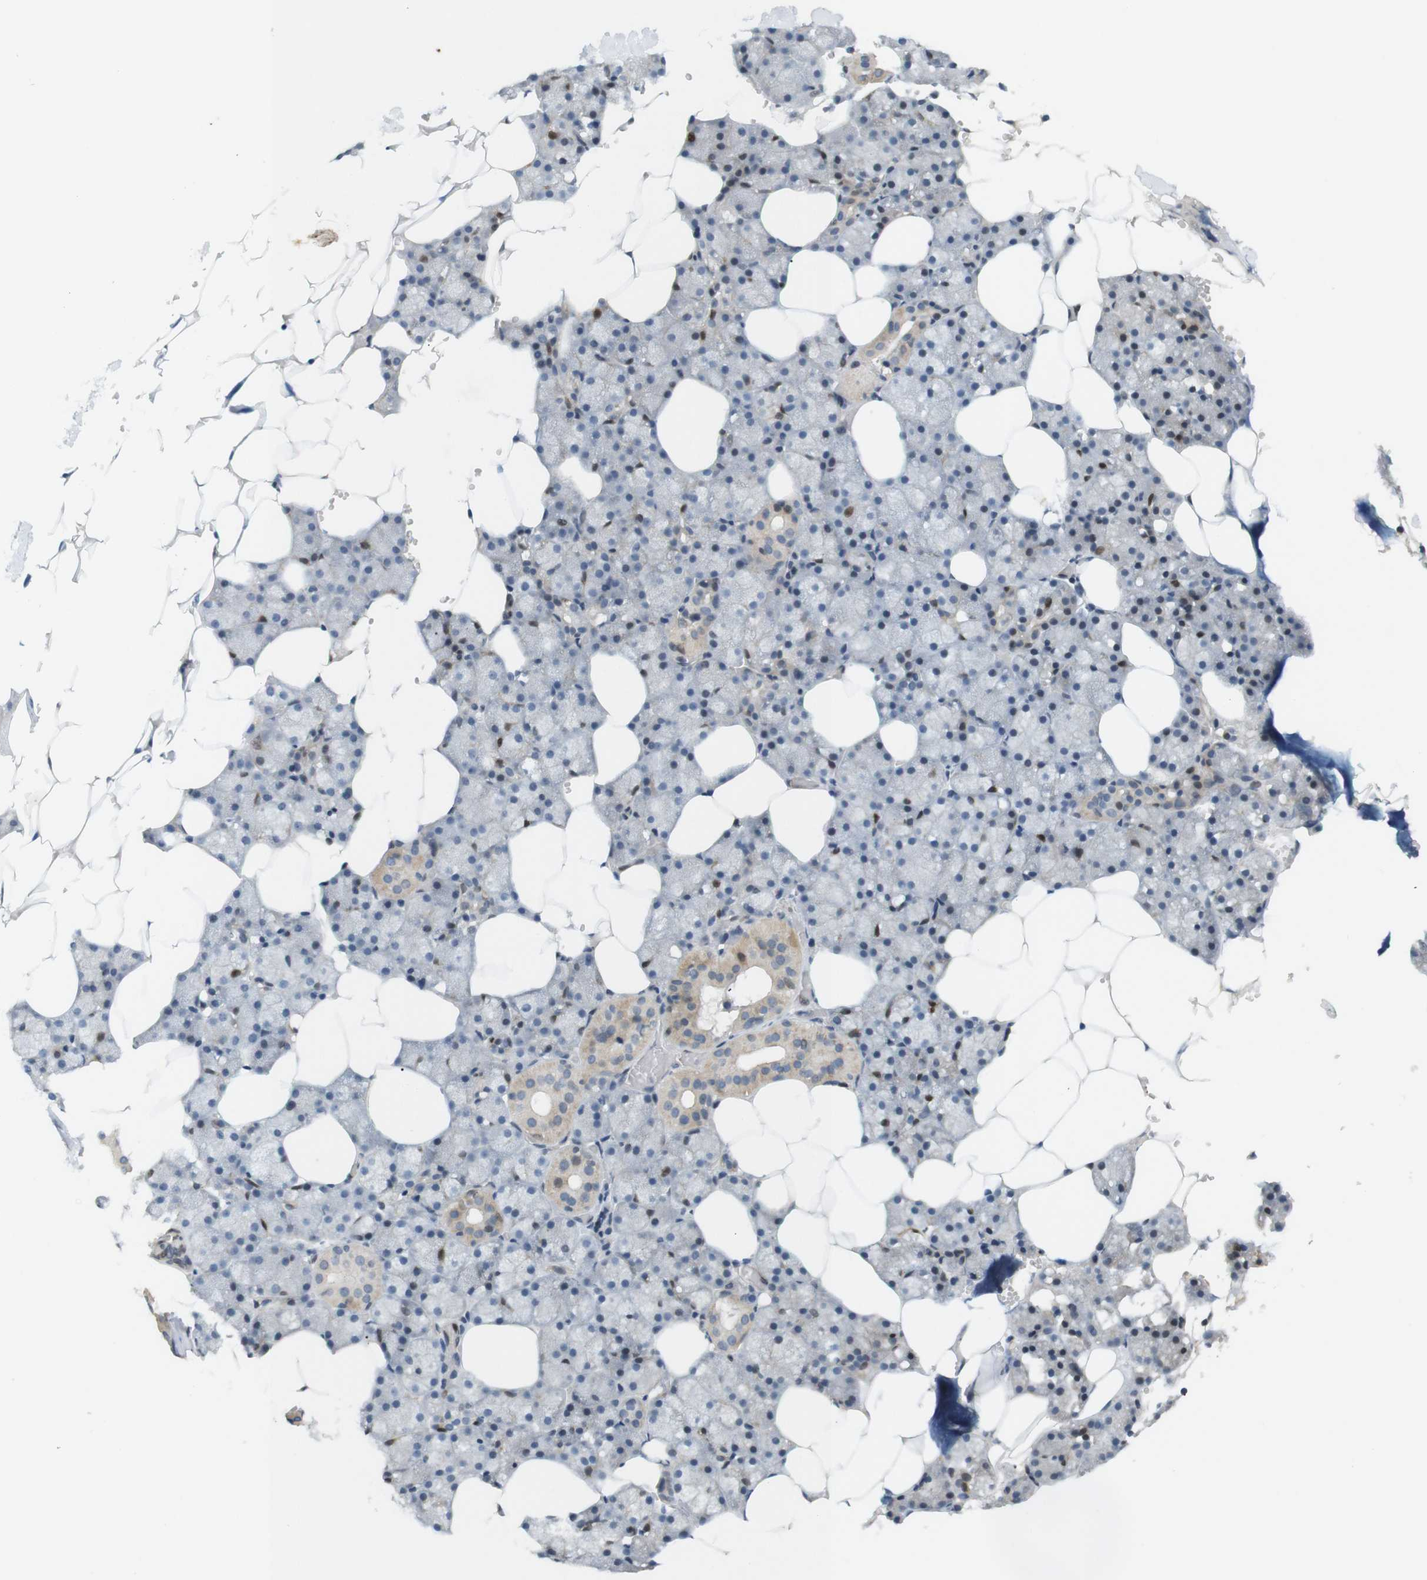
{"staining": {"intensity": "weak", "quantity": "25%-75%", "location": "cytoplasmic/membranous"}, "tissue": "salivary gland", "cell_type": "Glandular cells", "image_type": "normal", "snomed": [{"axis": "morphology", "description": "Normal tissue, NOS"}, {"axis": "topography", "description": "Salivary gland"}], "caption": "Unremarkable salivary gland exhibits weak cytoplasmic/membranous staining in approximately 25%-75% of glandular cells, visualized by immunohistochemistry.", "gene": "PPP1R14A", "patient": {"sex": "male", "age": 62}}